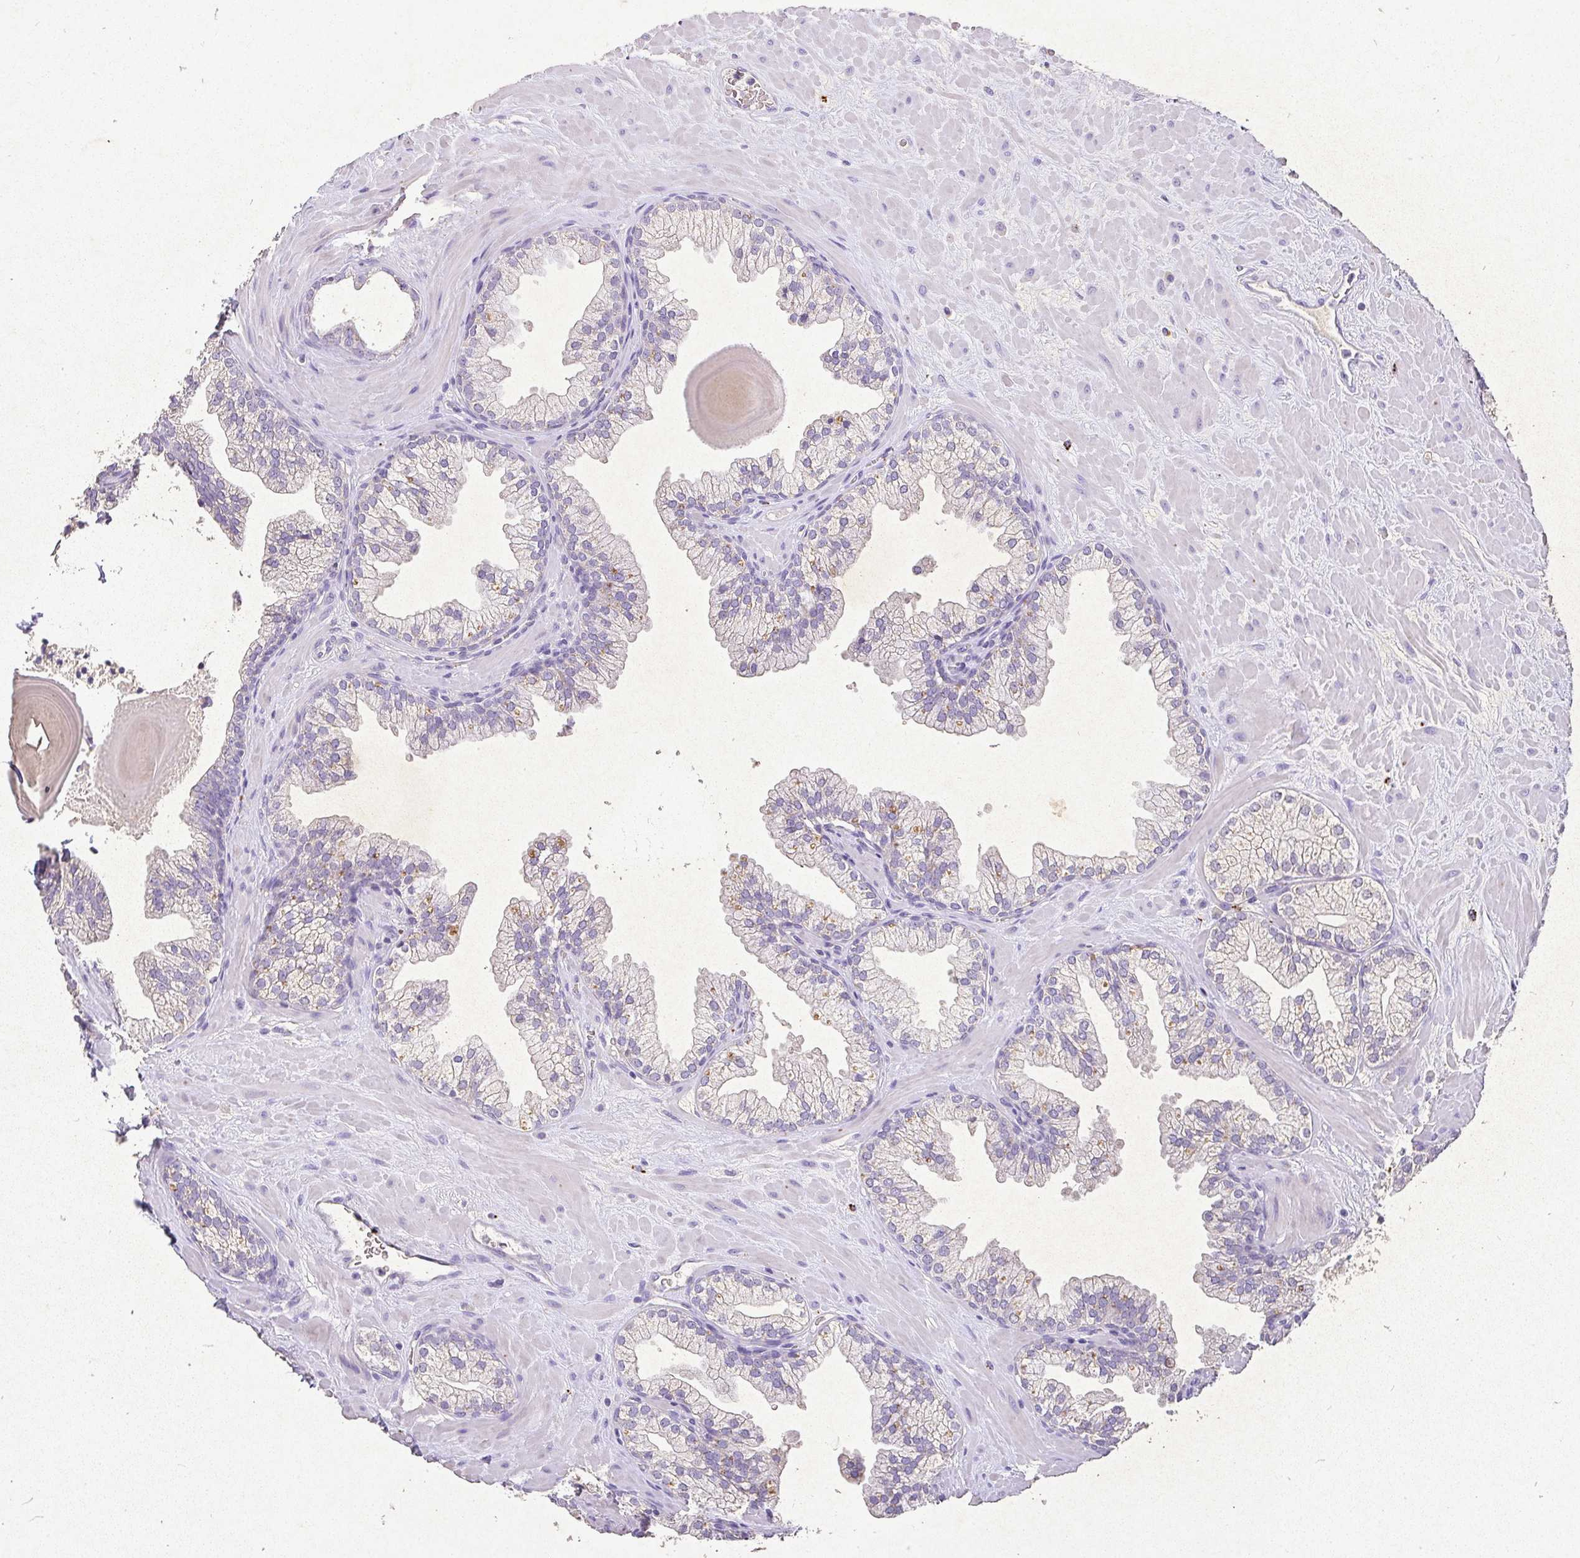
{"staining": {"intensity": "moderate", "quantity": "<25%", "location": "cytoplasmic/membranous"}, "tissue": "prostate", "cell_type": "Glandular cells", "image_type": "normal", "snomed": [{"axis": "morphology", "description": "Normal tissue, NOS"}, {"axis": "topography", "description": "Prostate"}, {"axis": "topography", "description": "Peripheral nerve tissue"}], "caption": "IHC staining of normal prostate, which demonstrates low levels of moderate cytoplasmic/membranous staining in approximately <25% of glandular cells indicating moderate cytoplasmic/membranous protein expression. The staining was performed using DAB (3,3'-diaminobenzidine) (brown) for protein detection and nuclei were counterstained in hematoxylin (blue).", "gene": "RPS2", "patient": {"sex": "male", "age": 61}}